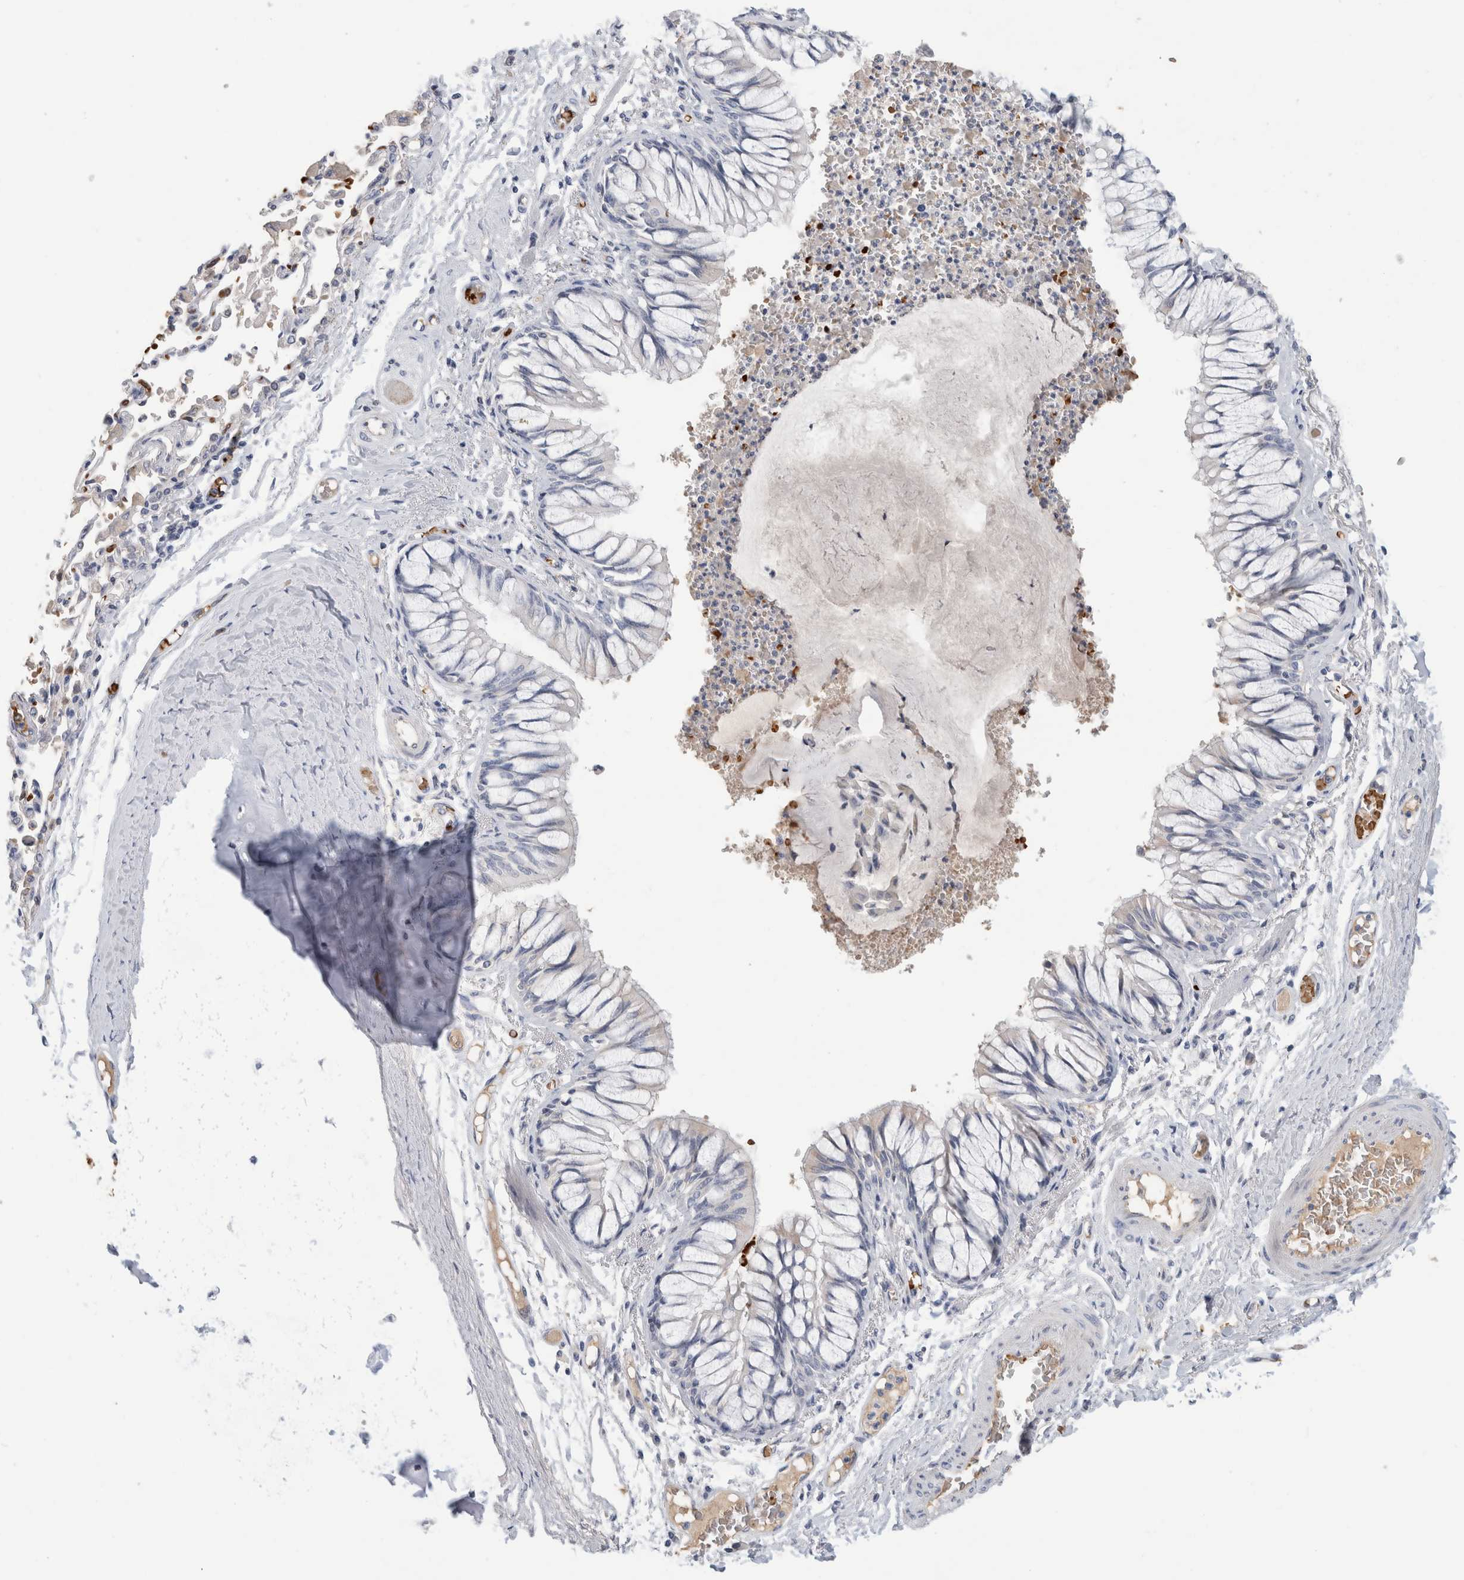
{"staining": {"intensity": "moderate", "quantity": "25%-75%", "location": "cytoplasmic/membranous"}, "tissue": "bronchus", "cell_type": "Respiratory epithelial cells", "image_type": "normal", "snomed": [{"axis": "morphology", "description": "Normal tissue, NOS"}, {"axis": "topography", "description": "Cartilage tissue"}, {"axis": "topography", "description": "Bronchus"}, {"axis": "topography", "description": "Lung"}], "caption": "Protein expression analysis of unremarkable human bronchus reveals moderate cytoplasmic/membranous staining in about 25%-75% of respiratory epithelial cells. The protein of interest is stained brown, and the nuclei are stained in blue (DAB IHC with brightfield microscopy, high magnification).", "gene": "CA1", "patient": {"sex": "female", "age": 49}}